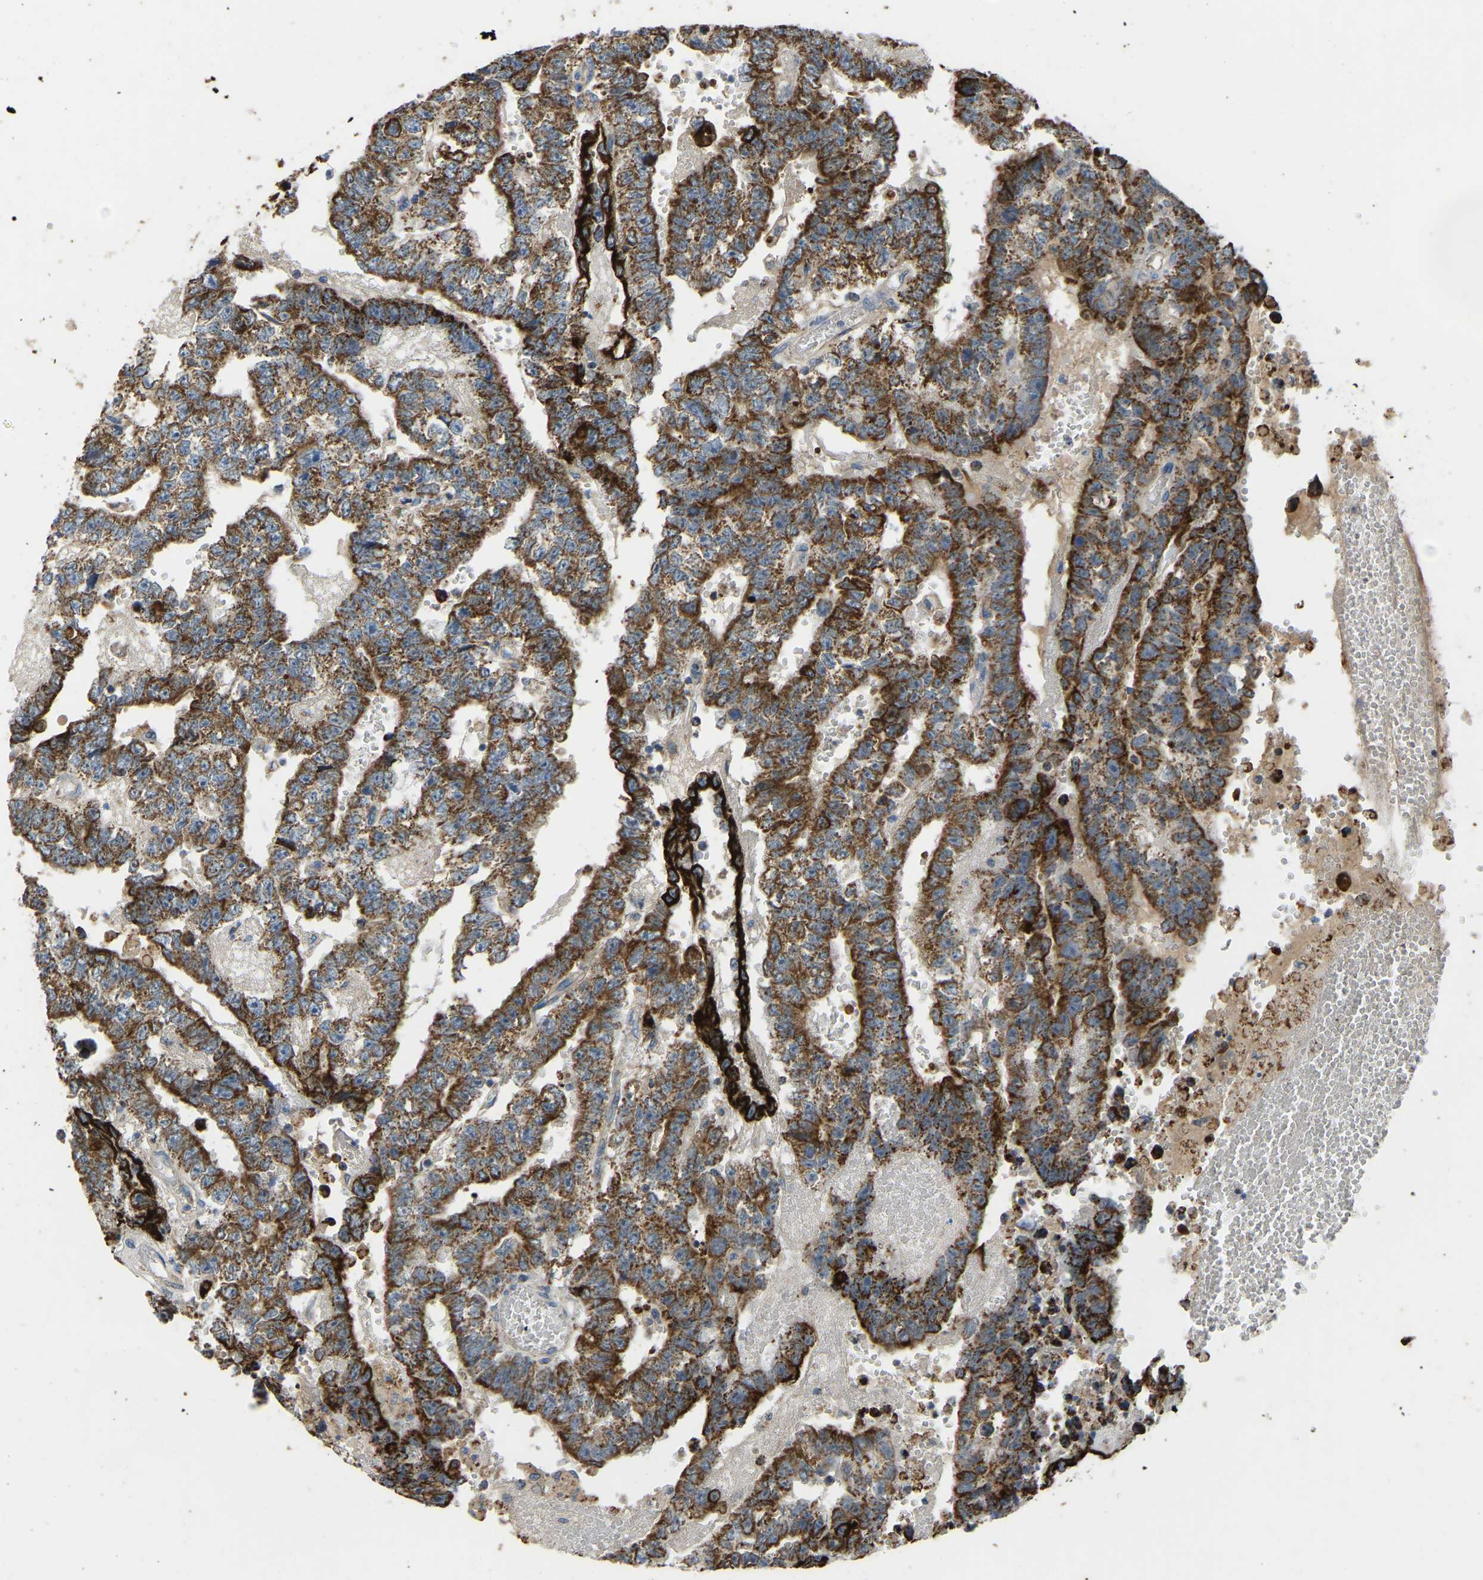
{"staining": {"intensity": "strong", "quantity": ">75%", "location": "cytoplasmic/membranous"}, "tissue": "testis cancer", "cell_type": "Tumor cells", "image_type": "cancer", "snomed": [{"axis": "morphology", "description": "Carcinoma, Embryonal, NOS"}, {"axis": "topography", "description": "Testis"}], "caption": "A micrograph showing strong cytoplasmic/membranous positivity in approximately >75% of tumor cells in testis cancer (embryonal carcinoma), as visualized by brown immunohistochemical staining.", "gene": "ZNF200", "patient": {"sex": "male", "age": 25}}